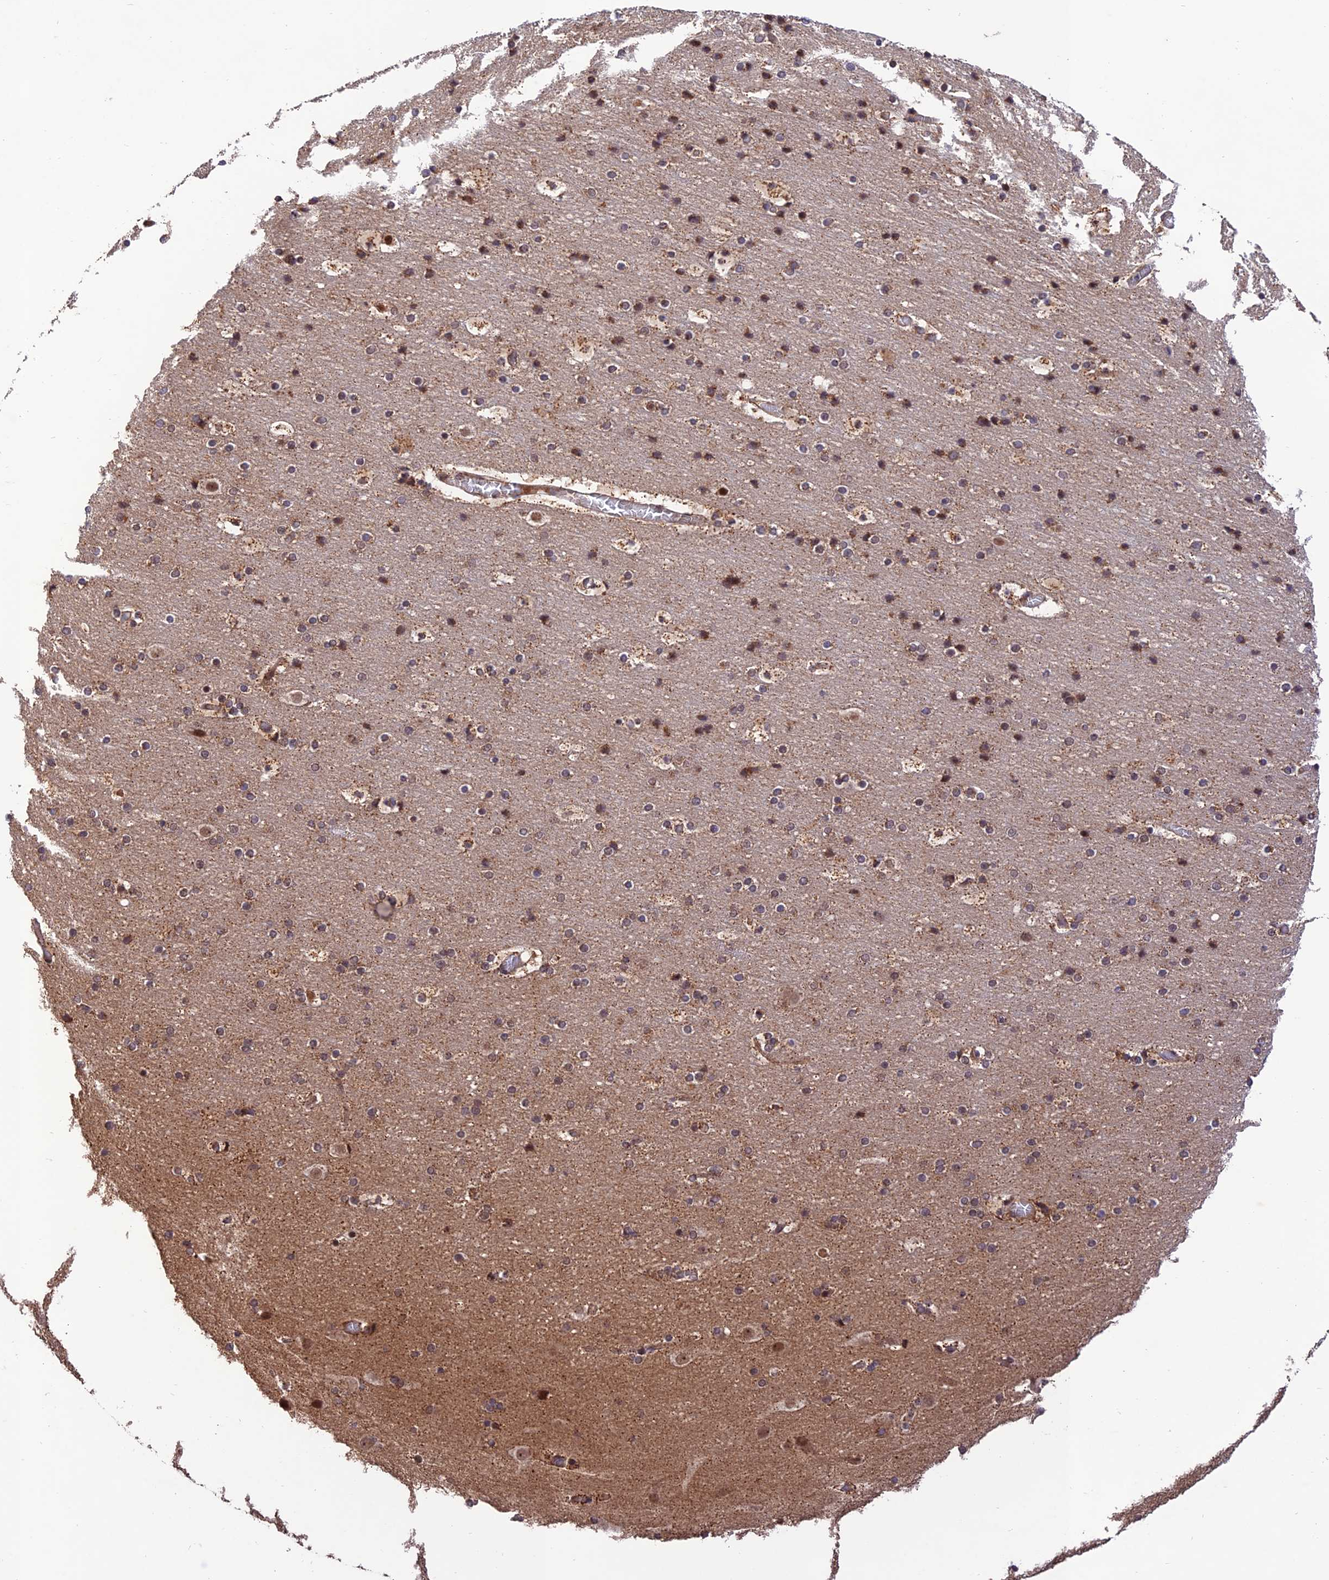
{"staining": {"intensity": "moderate", "quantity": ">75%", "location": "cytoplasmic/membranous"}, "tissue": "cerebral cortex", "cell_type": "Endothelial cells", "image_type": "normal", "snomed": [{"axis": "morphology", "description": "Normal tissue, NOS"}, {"axis": "topography", "description": "Cerebral cortex"}], "caption": "IHC micrograph of unremarkable cerebral cortex stained for a protein (brown), which displays medium levels of moderate cytoplasmic/membranous positivity in approximately >75% of endothelial cells.", "gene": "REV1", "patient": {"sex": "male", "age": 57}}